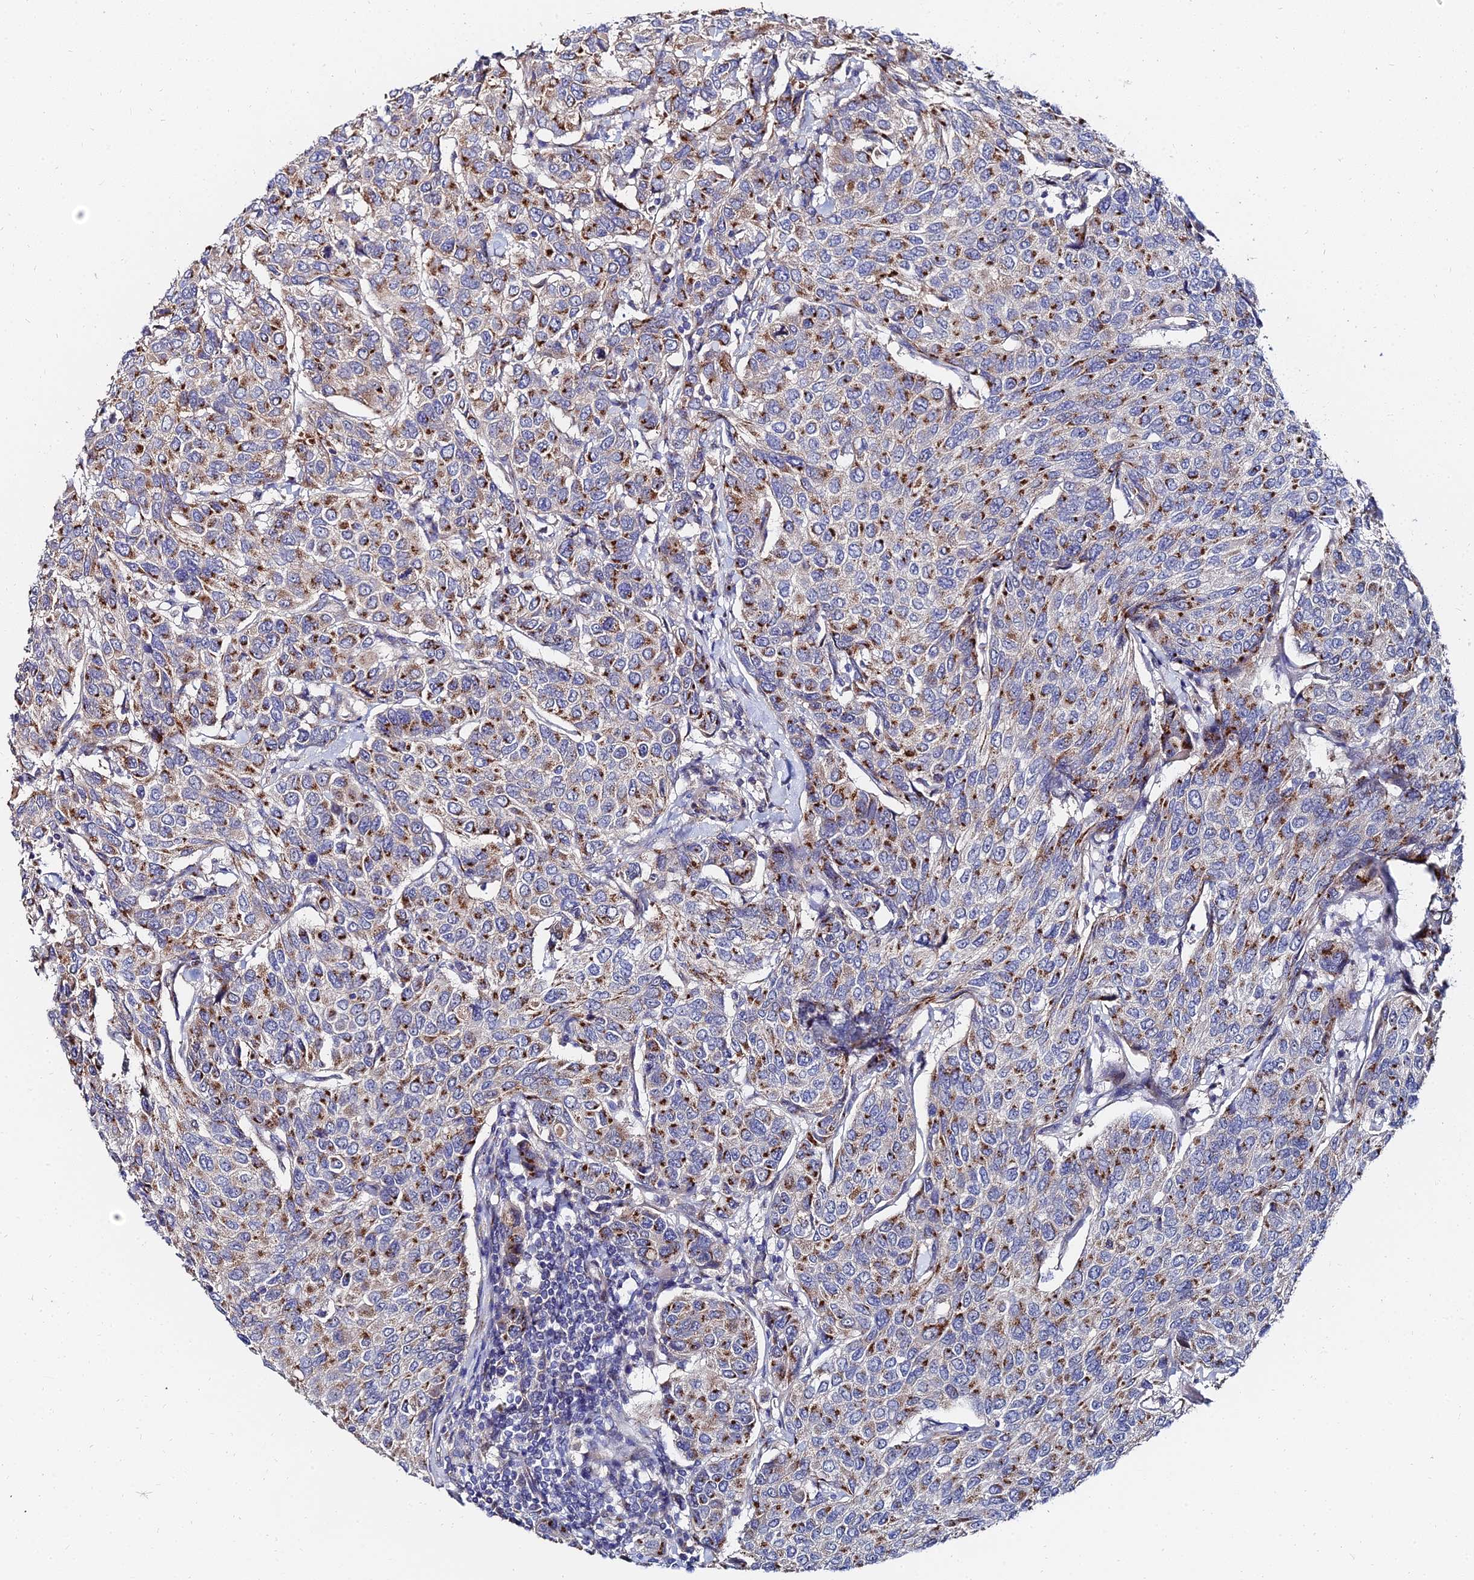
{"staining": {"intensity": "moderate", "quantity": "25%-75%", "location": "cytoplasmic/membranous"}, "tissue": "breast cancer", "cell_type": "Tumor cells", "image_type": "cancer", "snomed": [{"axis": "morphology", "description": "Duct carcinoma"}, {"axis": "topography", "description": "Breast"}], "caption": "High-power microscopy captured an immunohistochemistry (IHC) histopathology image of breast infiltrating ductal carcinoma, revealing moderate cytoplasmic/membranous positivity in approximately 25%-75% of tumor cells. (DAB IHC with brightfield microscopy, high magnification).", "gene": "BORCS8", "patient": {"sex": "female", "age": 55}}